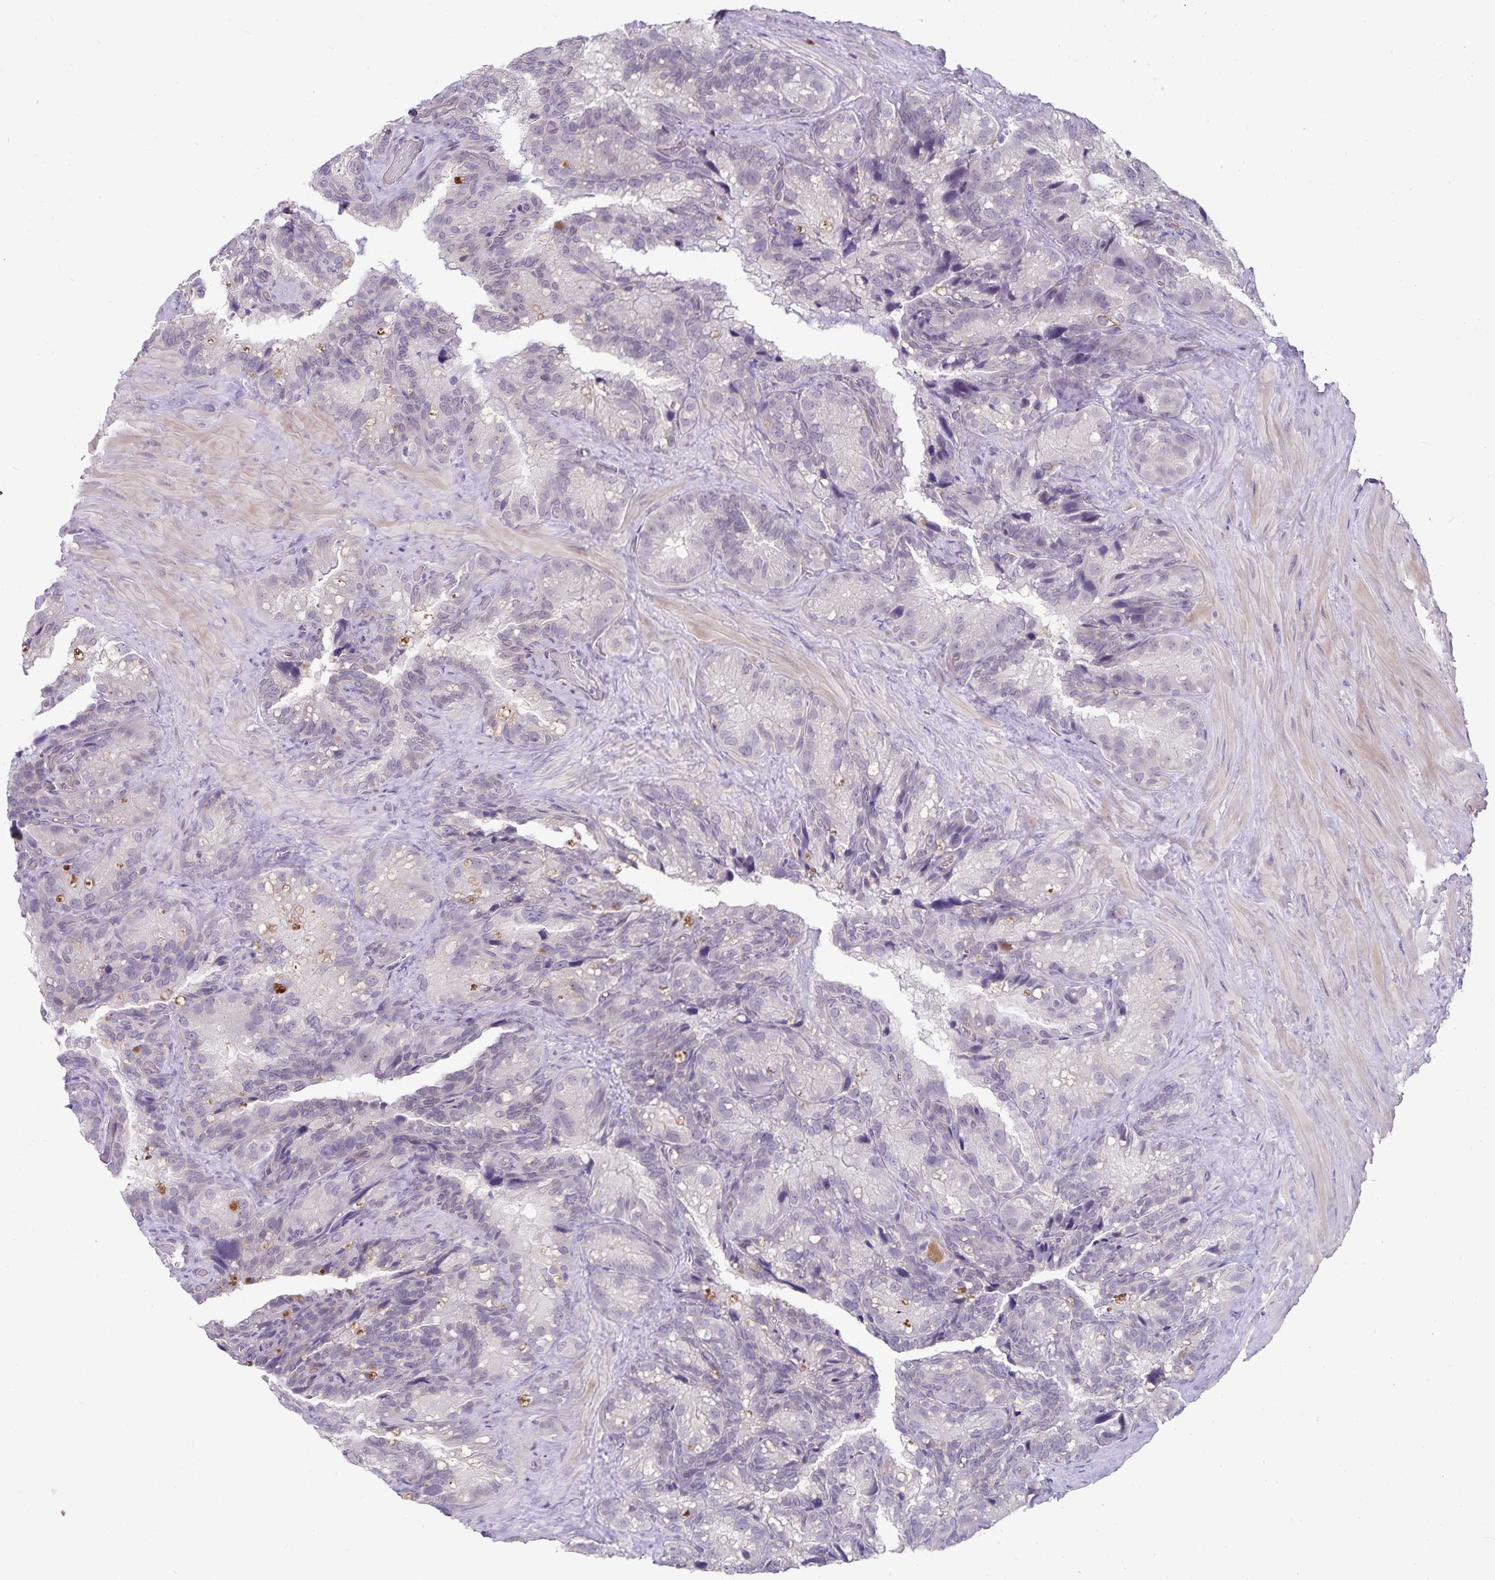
{"staining": {"intensity": "negative", "quantity": "none", "location": "none"}, "tissue": "seminal vesicle", "cell_type": "Glandular cells", "image_type": "normal", "snomed": [{"axis": "morphology", "description": "Normal tissue, NOS"}, {"axis": "topography", "description": "Seminal veicle"}], "caption": "A micrograph of human seminal vesicle is negative for staining in glandular cells. (Stains: DAB (3,3'-diaminobenzidine) IHC with hematoxylin counter stain, Microscopy: brightfield microscopy at high magnification).", "gene": "CDKN2B", "patient": {"sex": "male", "age": 60}}